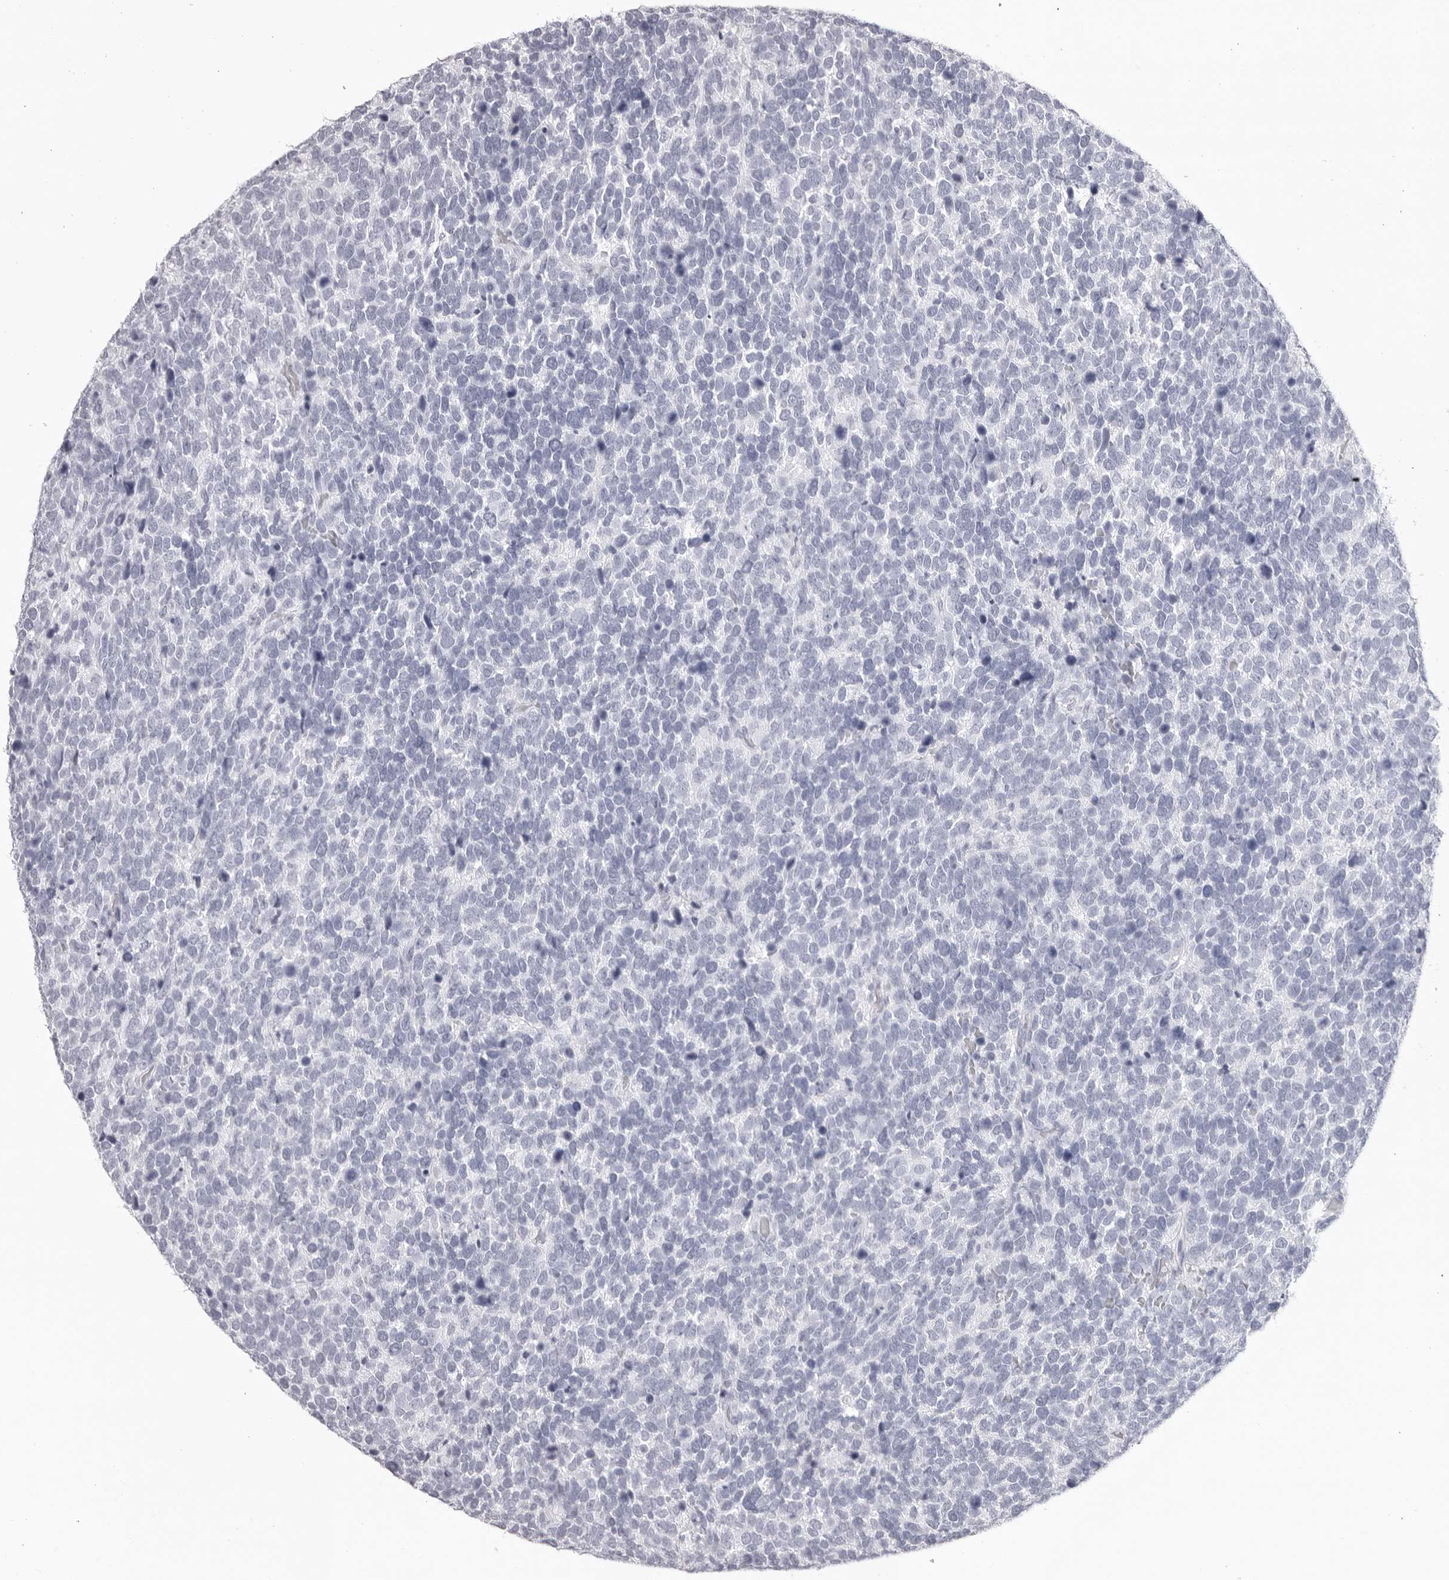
{"staining": {"intensity": "negative", "quantity": "none", "location": "none"}, "tissue": "urothelial cancer", "cell_type": "Tumor cells", "image_type": "cancer", "snomed": [{"axis": "morphology", "description": "Urothelial carcinoma, High grade"}, {"axis": "topography", "description": "Urinary bladder"}], "caption": "The image exhibits no staining of tumor cells in urothelial cancer.", "gene": "CST1", "patient": {"sex": "female", "age": 82}}